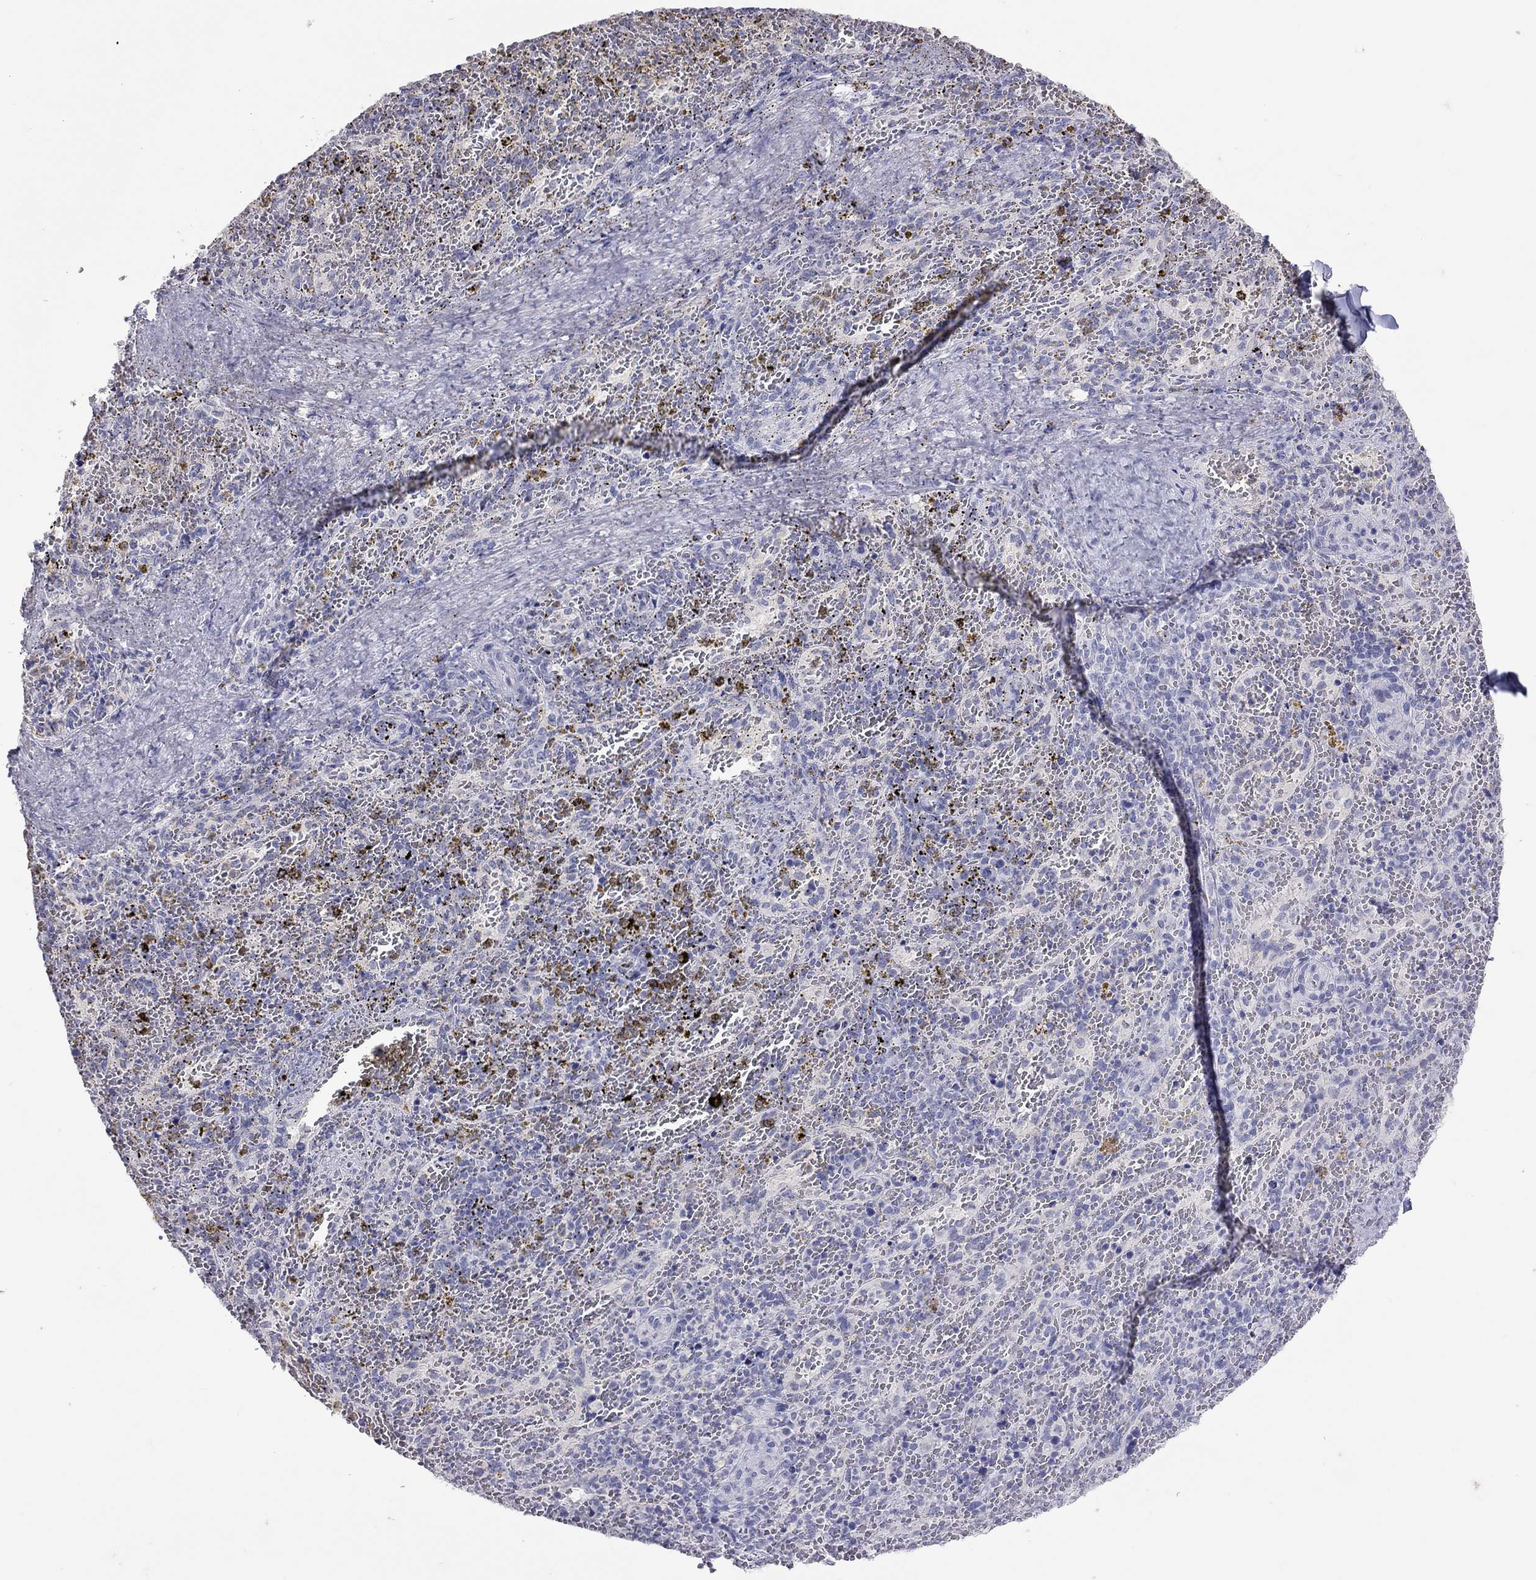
{"staining": {"intensity": "negative", "quantity": "none", "location": "none"}, "tissue": "spleen", "cell_type": "Cells in red pulp", "image_type": "normal", "snomed": [{"axis": "morphology", "description": "Normal tissue, NOS"}, {"axis": "topography", "description": "Spleen"}], "caption": "Immunohistochemical staining of normal human spleen reveals no significant positivity in cells in red pulp.", "gene": "MUC16", "patient": {"sex": "female", "age": 50}}